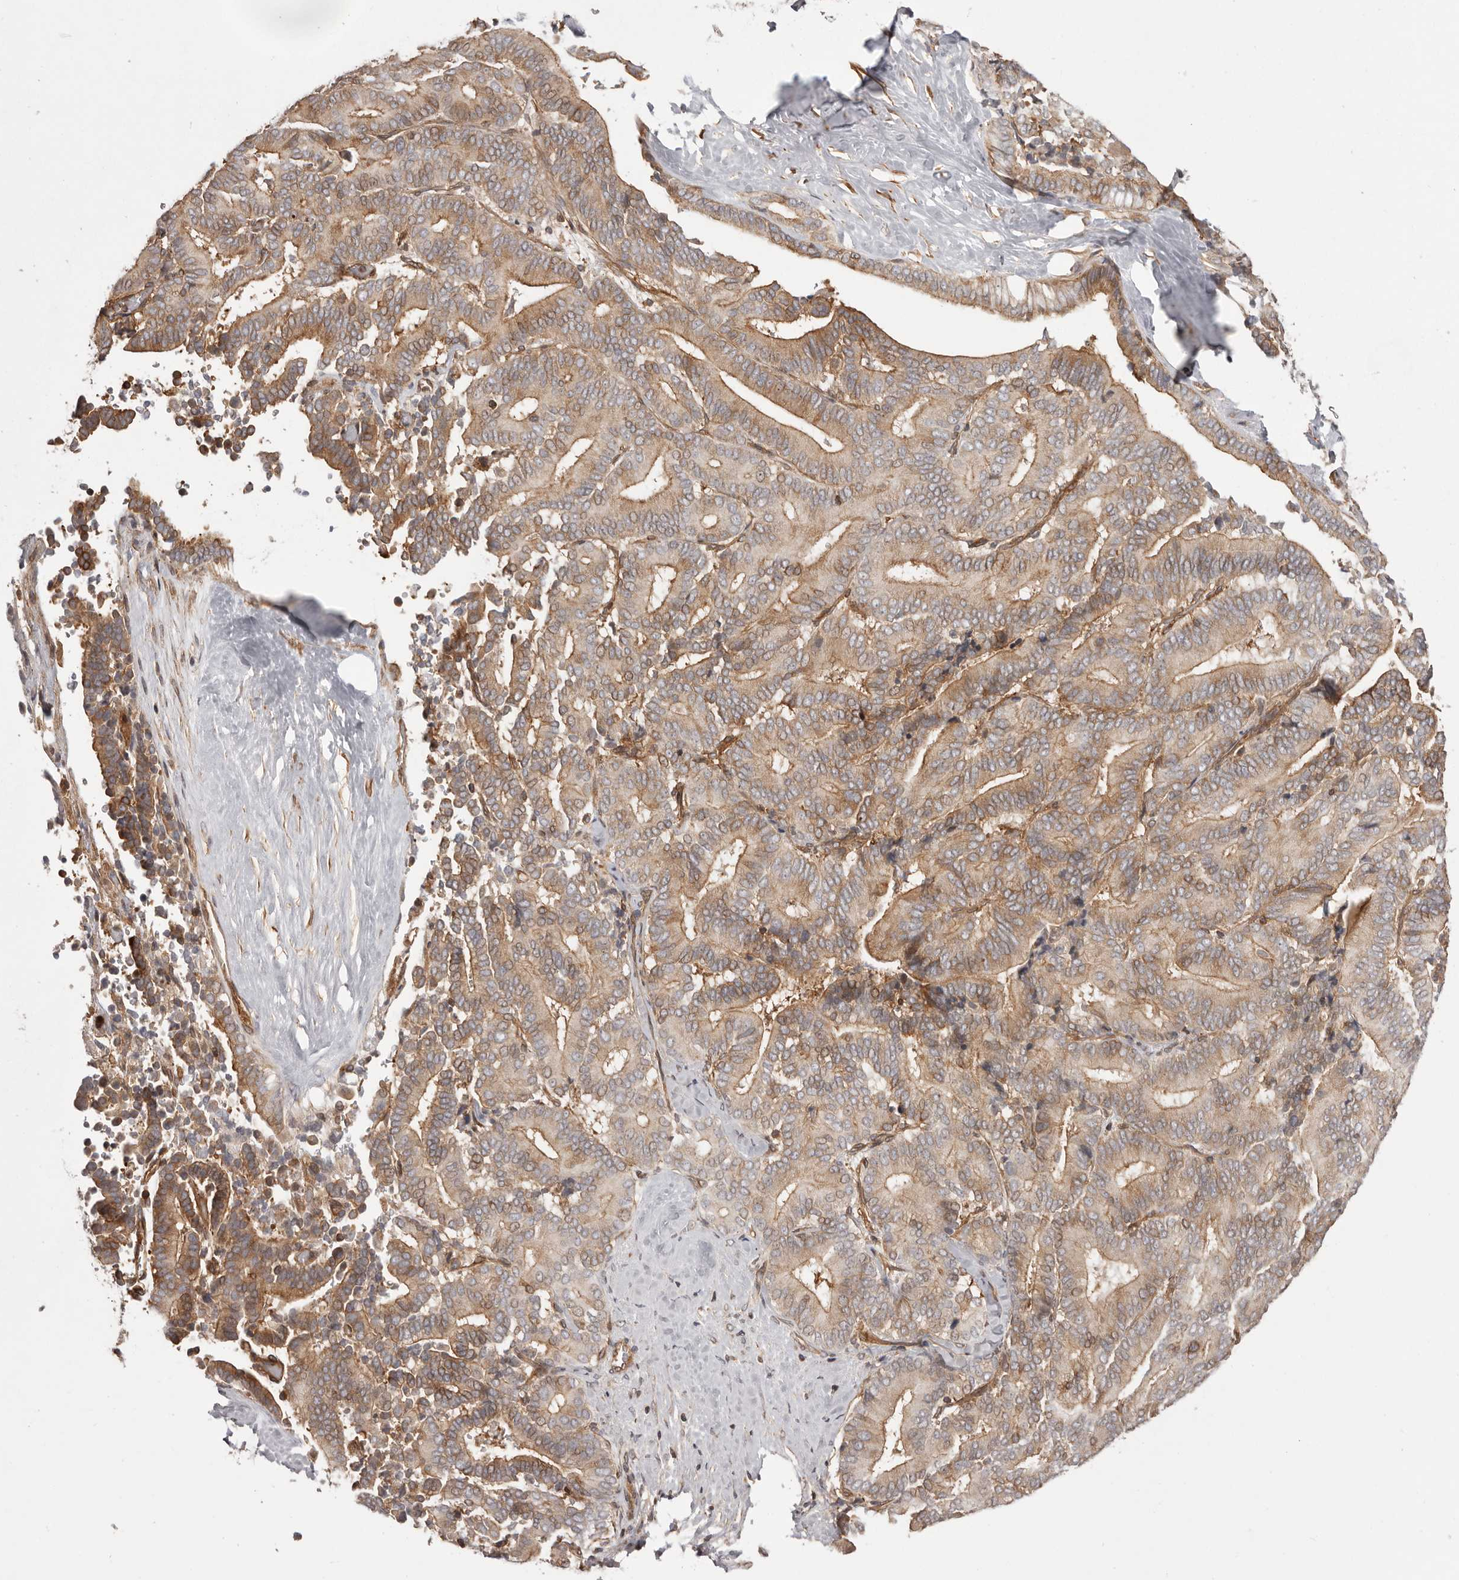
{"staining": {"intensity": "moderate", "quantity": "25%-75%", "location": "cytoplasmic/membranous"}, "tissue": "liver cancer", "cell_type": "Tumor cells", "image_type": "cancer", "snomed": [{"axis": "morphology", "description": "Cholangiocarcinoma"}, {"axis": "topography", "description": "Liver"}], "caption": "Immunohistochemistry (DAB (3,3'-diaminobenzidine)) staining of liver cancer (cholangiocarcinoma) reveals moderate cytoplasmic/membranous protein expression in about 25%-75% of tumor cells.", "gene": "NFKBIA", "patient": {"sex": "female", "age": 75}}